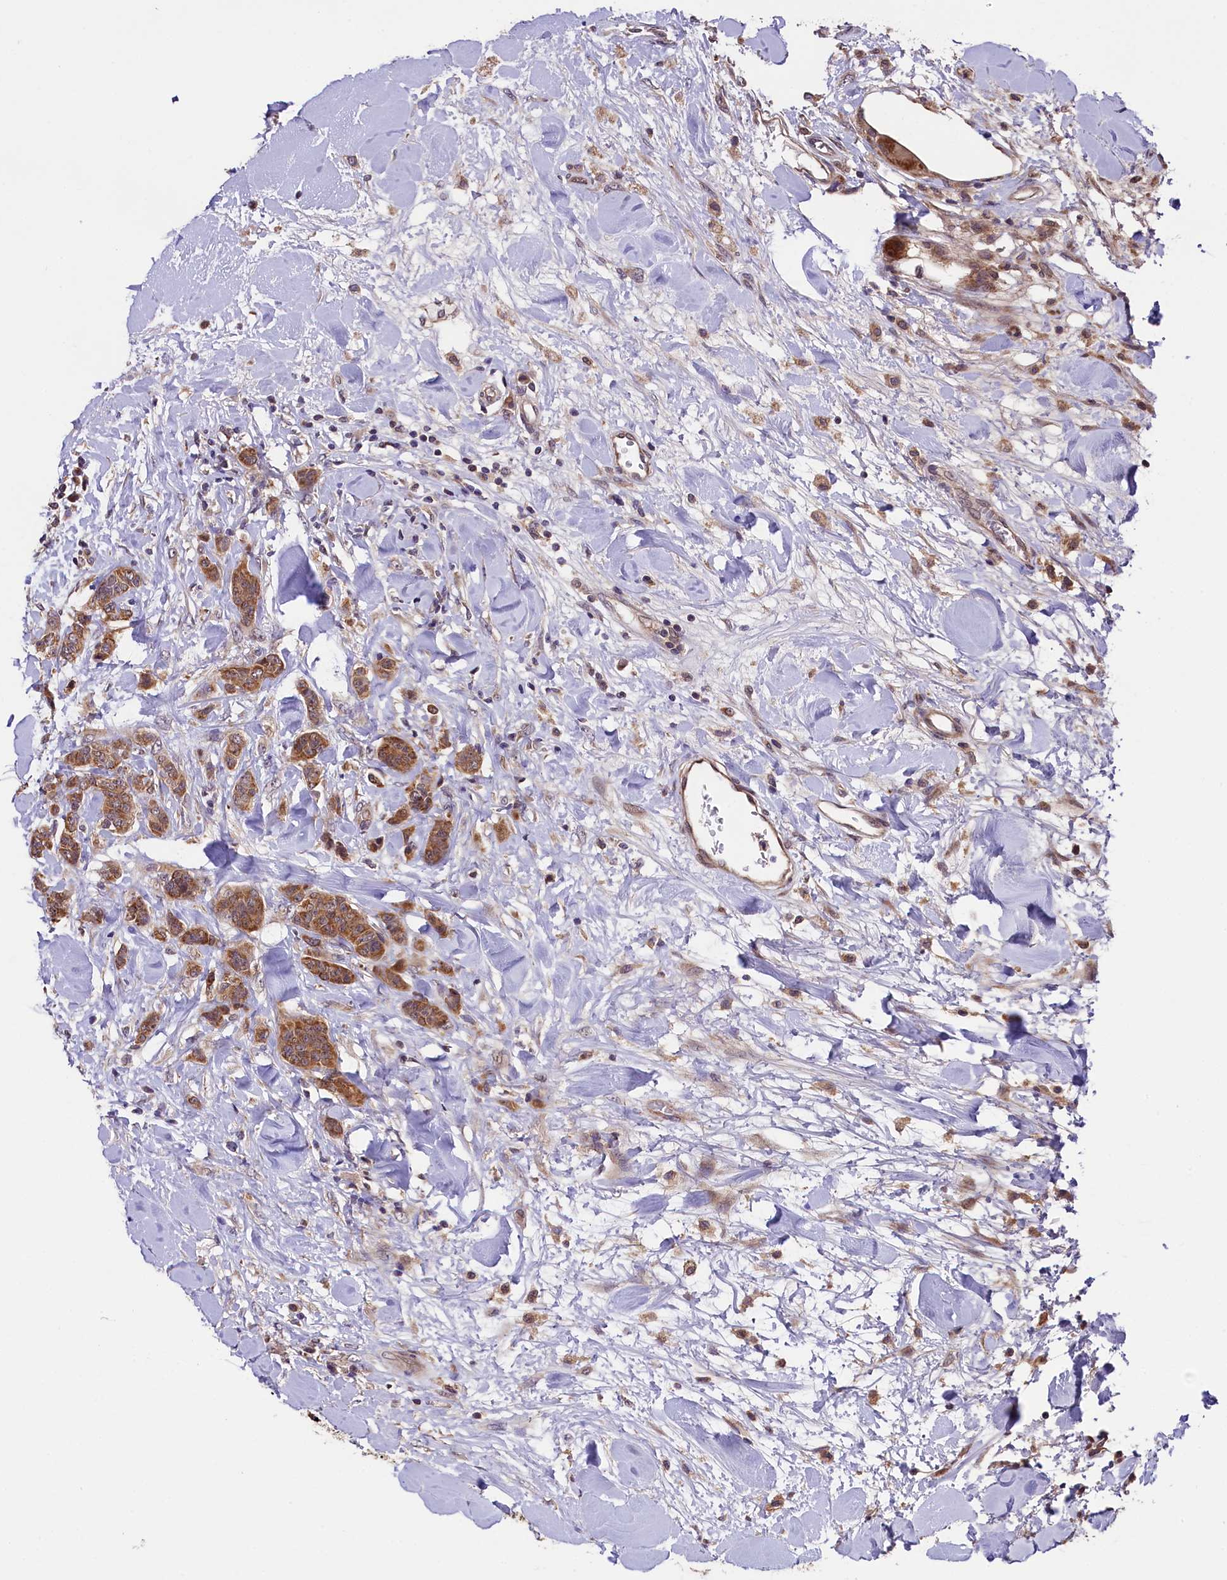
{"staining": {"intensity": "moderate", "quantity": ">75%", "location": "cytoplasmic/membranous"}, "tissue": "breast cancer", "cell_type": "Tumor cells", "image_type": "cancer", "snomed": [{"axis": "morphology", "description": "Duct carcinoma"}, {"axis": "topography", "description": "Breast"}], "caption": "Immunohistochemical staining of human breast cancer shows moderate cytoplasmic/membranous protein positivity in approximately >75% of tumor cells.", "gene": "DOHH", "patient": {"sex": "female", "age": 40}}